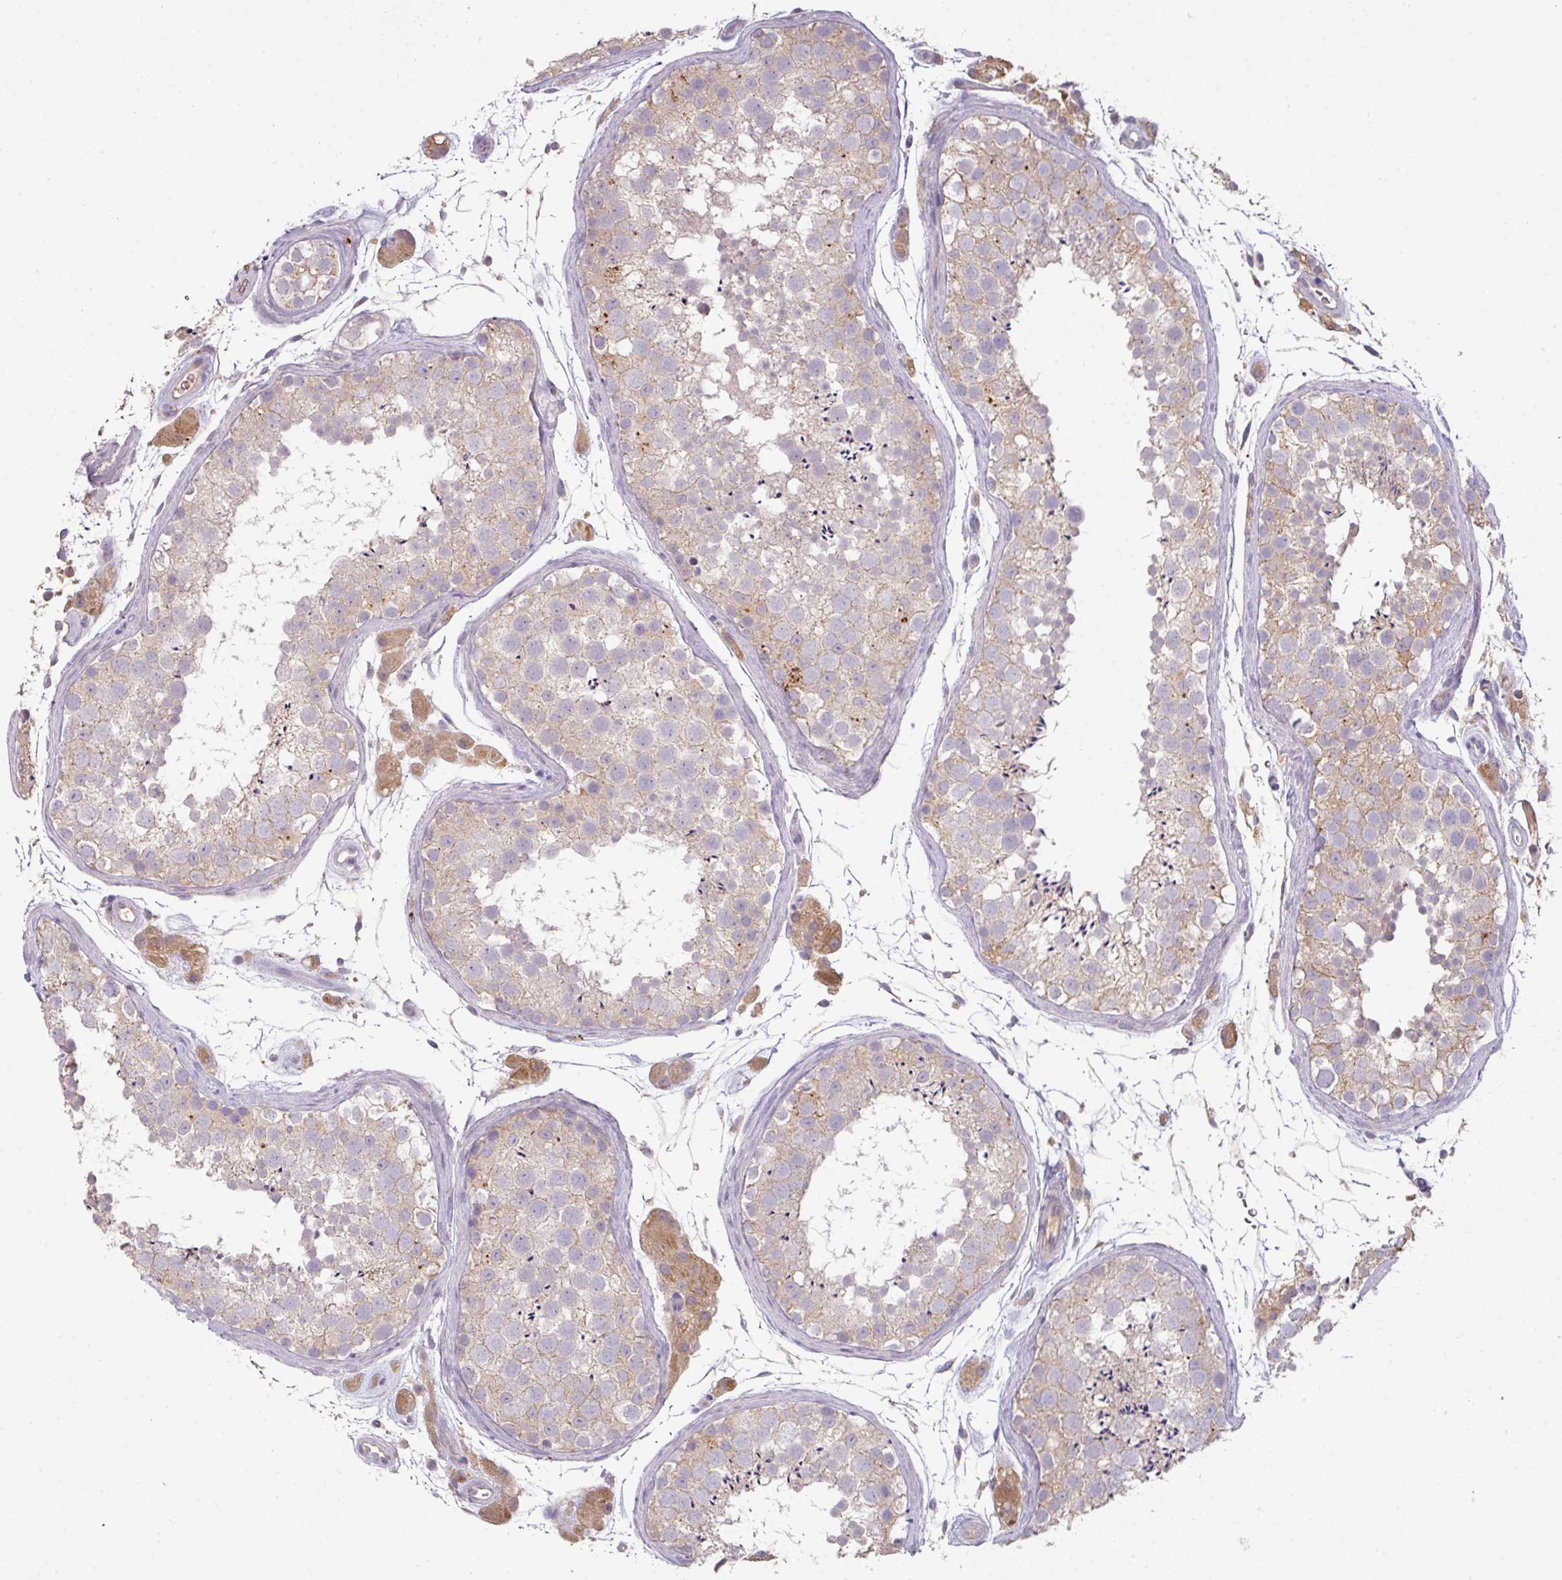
{"staining": {"intensity": "negative", "quantity": "none", "location": "none"}, "tissue": "testis", "cell_type": "Cells in seminiferous ducts", "image_type": "normal", "snomed": [{"axis": "morphology", "description": "Normal tissue, NOS"}, {"axis": "topography", "description": "Testis"}], "caption": "DAB (3,3'-diaminobenzidine) immunohistochemical staining of benign human testis reveals no significant positivity in cells in seminiferous ducts.", "gene": "ZNF266", "patient": {"sex": "male", "age": 41}}